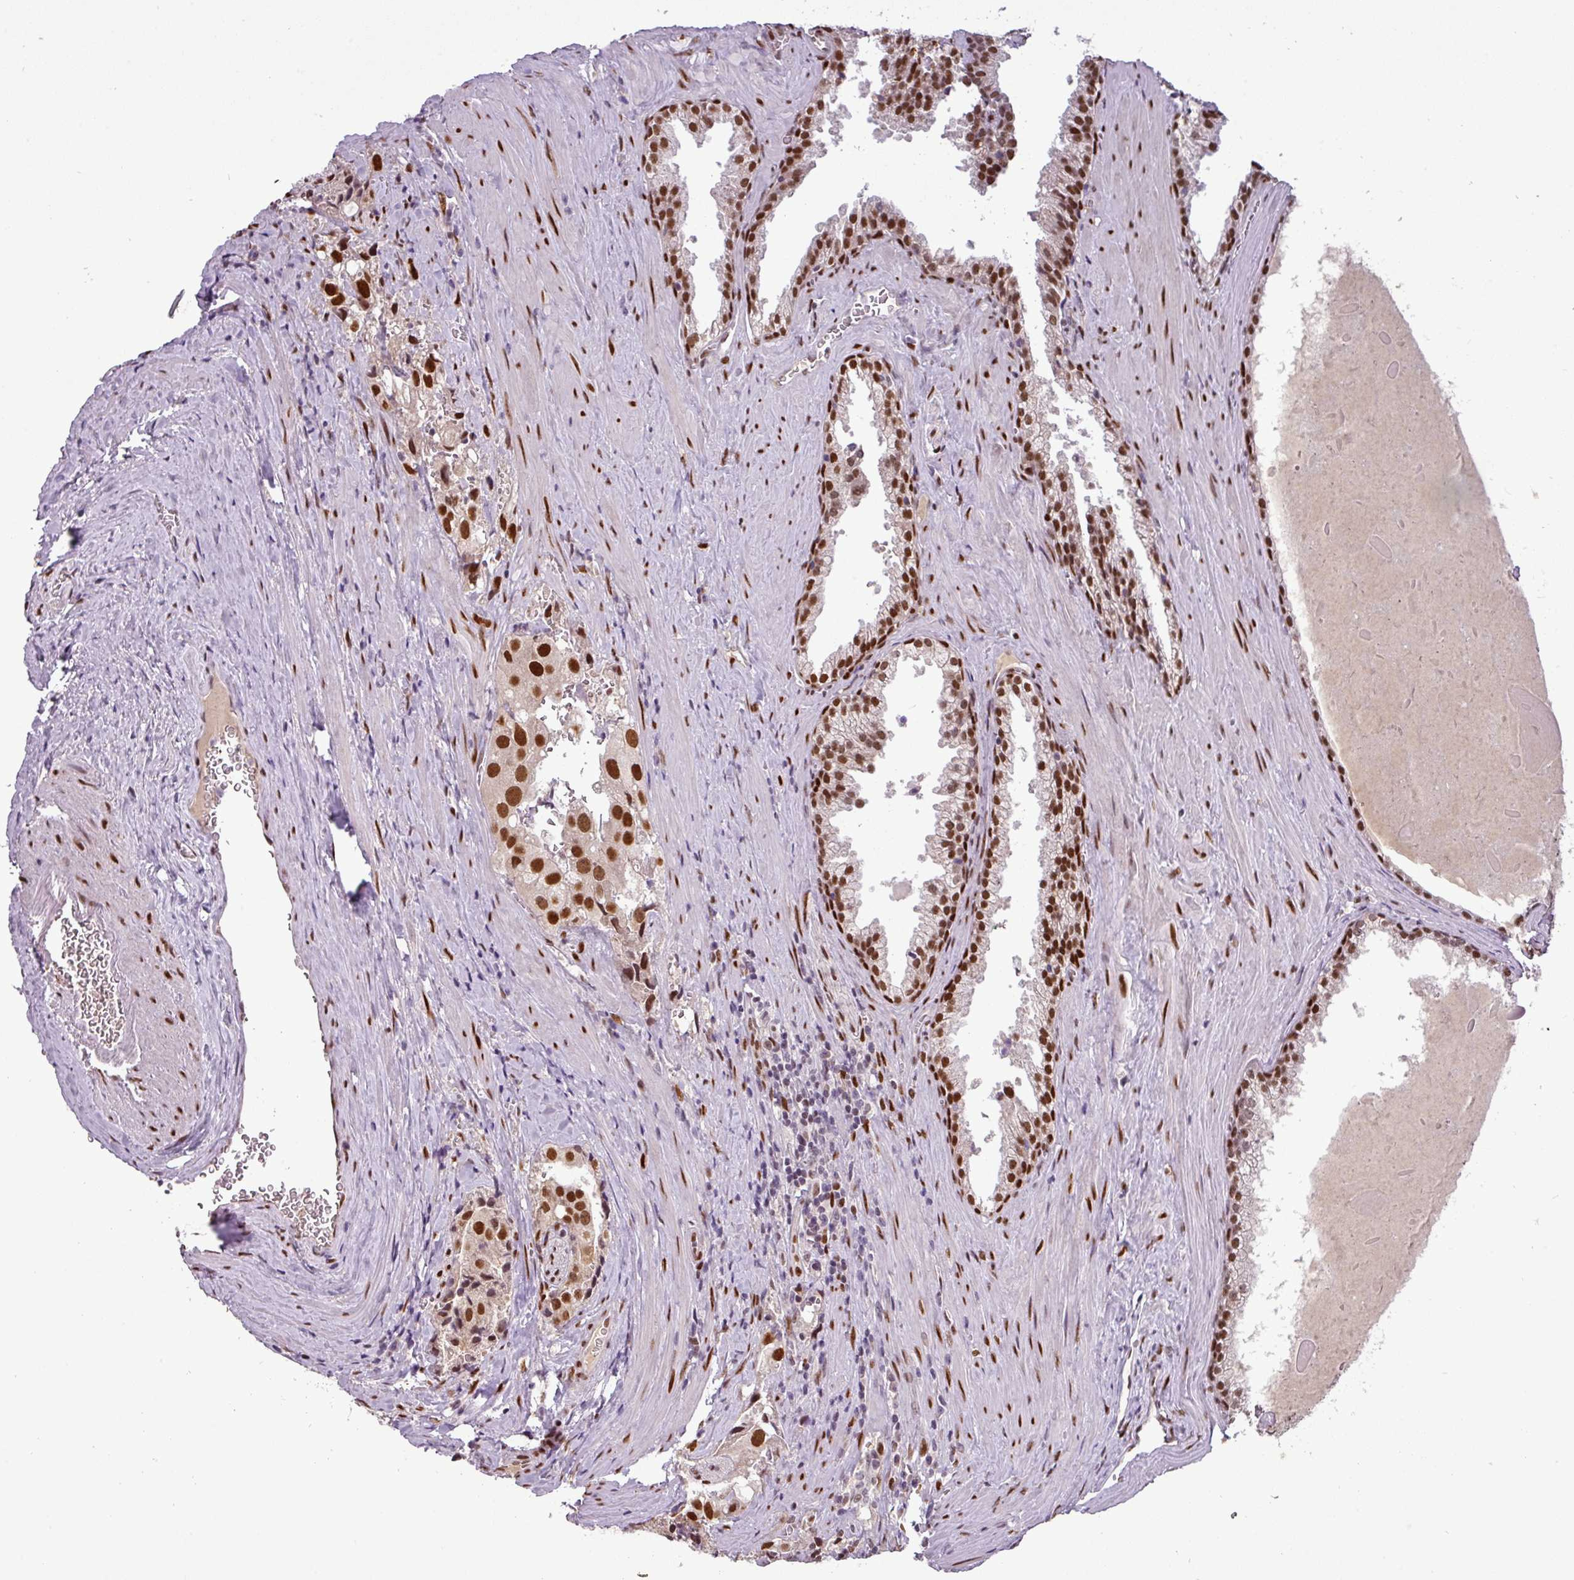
{"staining": {"intensity": "strong", "quantity": ">75%", "location": "nuclear"}, "tissue": "prostate cancer", "cell_type": "Tumor cells", "image_type": "cancer", "snomed": [{"axis": "morphology", "description": "Adenocarcinoma, High grade"}, {"axis": "topography", "description": "Prostate"}], "caption": "Prostate cancer stained with DAB immunohistochemistry (IHC) shows high levels of strong nuclear staining in approximately >75% of tumor cells. (Brightfield microscopy of DAB IHC at high magnification).", "gene": "IRF2BPL", "patient": {"sex": "male", "age": 68}}